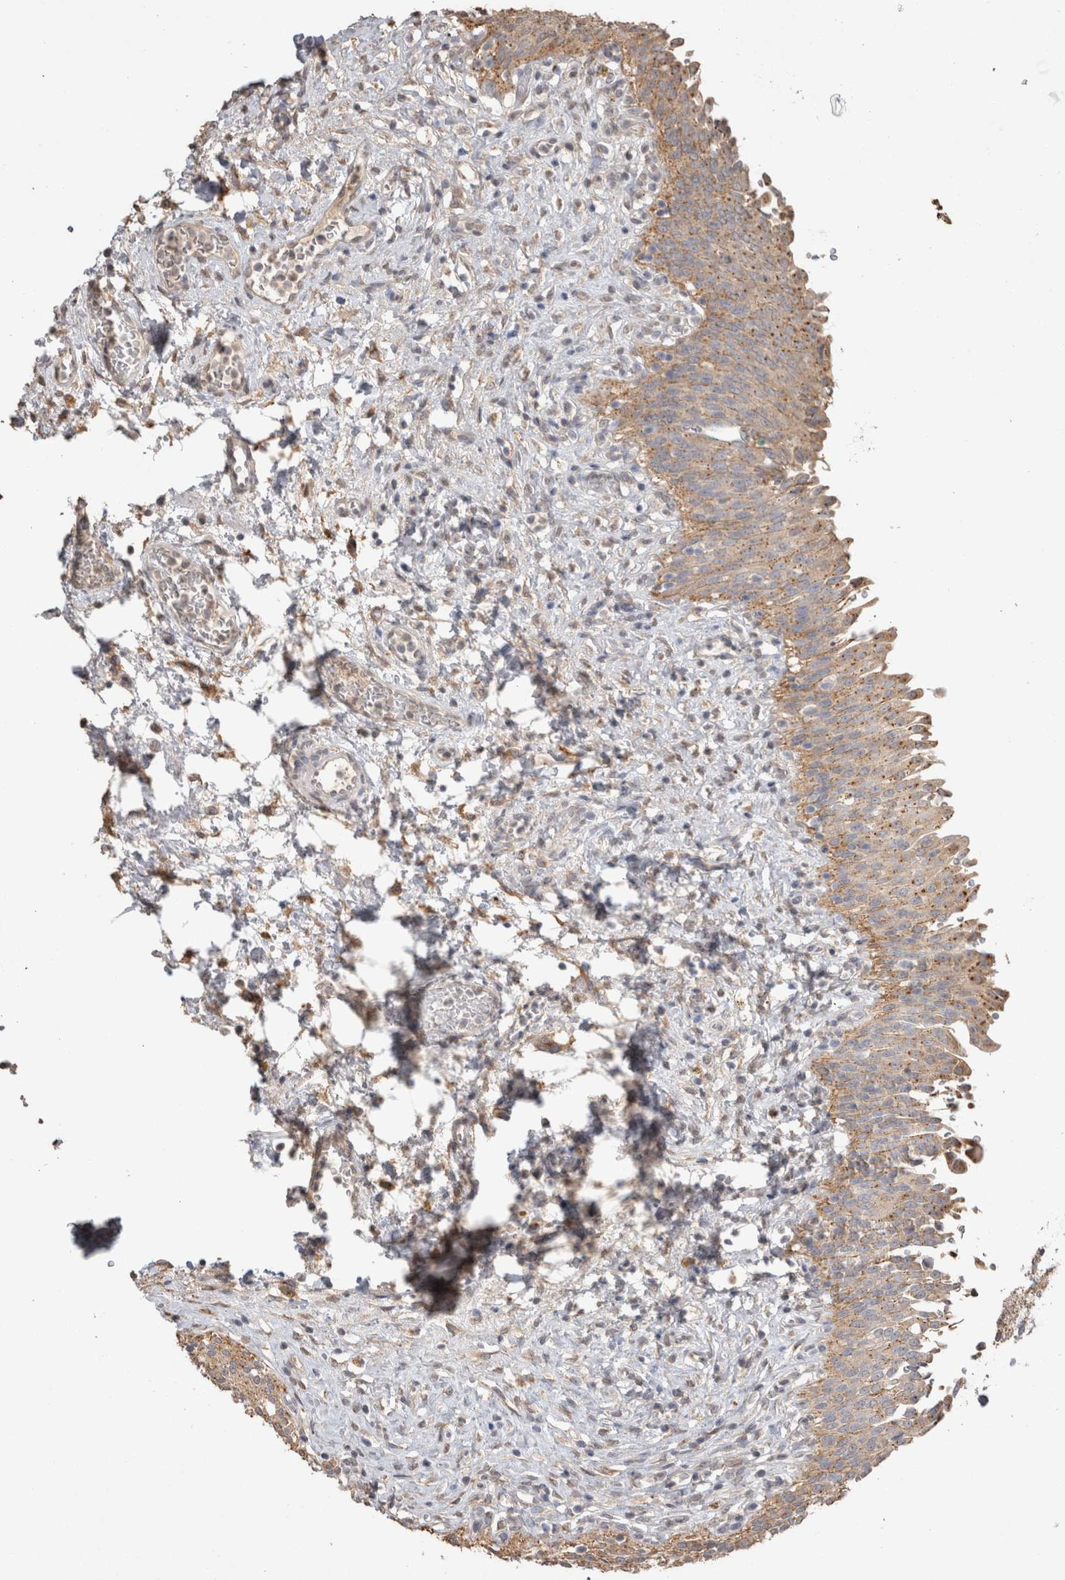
{"staining": {"intensity": "weak", "quantity": ">75%", "location": "cytoplasmic/membranous"}, "tissue": "urinary bladder", "cell_type": "Urothelial cells", "image_type": "normal", "snomed": [{"axis": "morphology", "description": "Urothelial carcinoma, High grade"}, {"axis": "topography", "description": "Urinary bladder"}], "caption": "Immunohistochemical staining of unremarkable urinary bladder exhibits low levels of weak cytoplasmic/membranous staining in about >75% of urothelial cells.", "gene": "NAALADL2", "patient": {"sex": "male", "age": 46}}